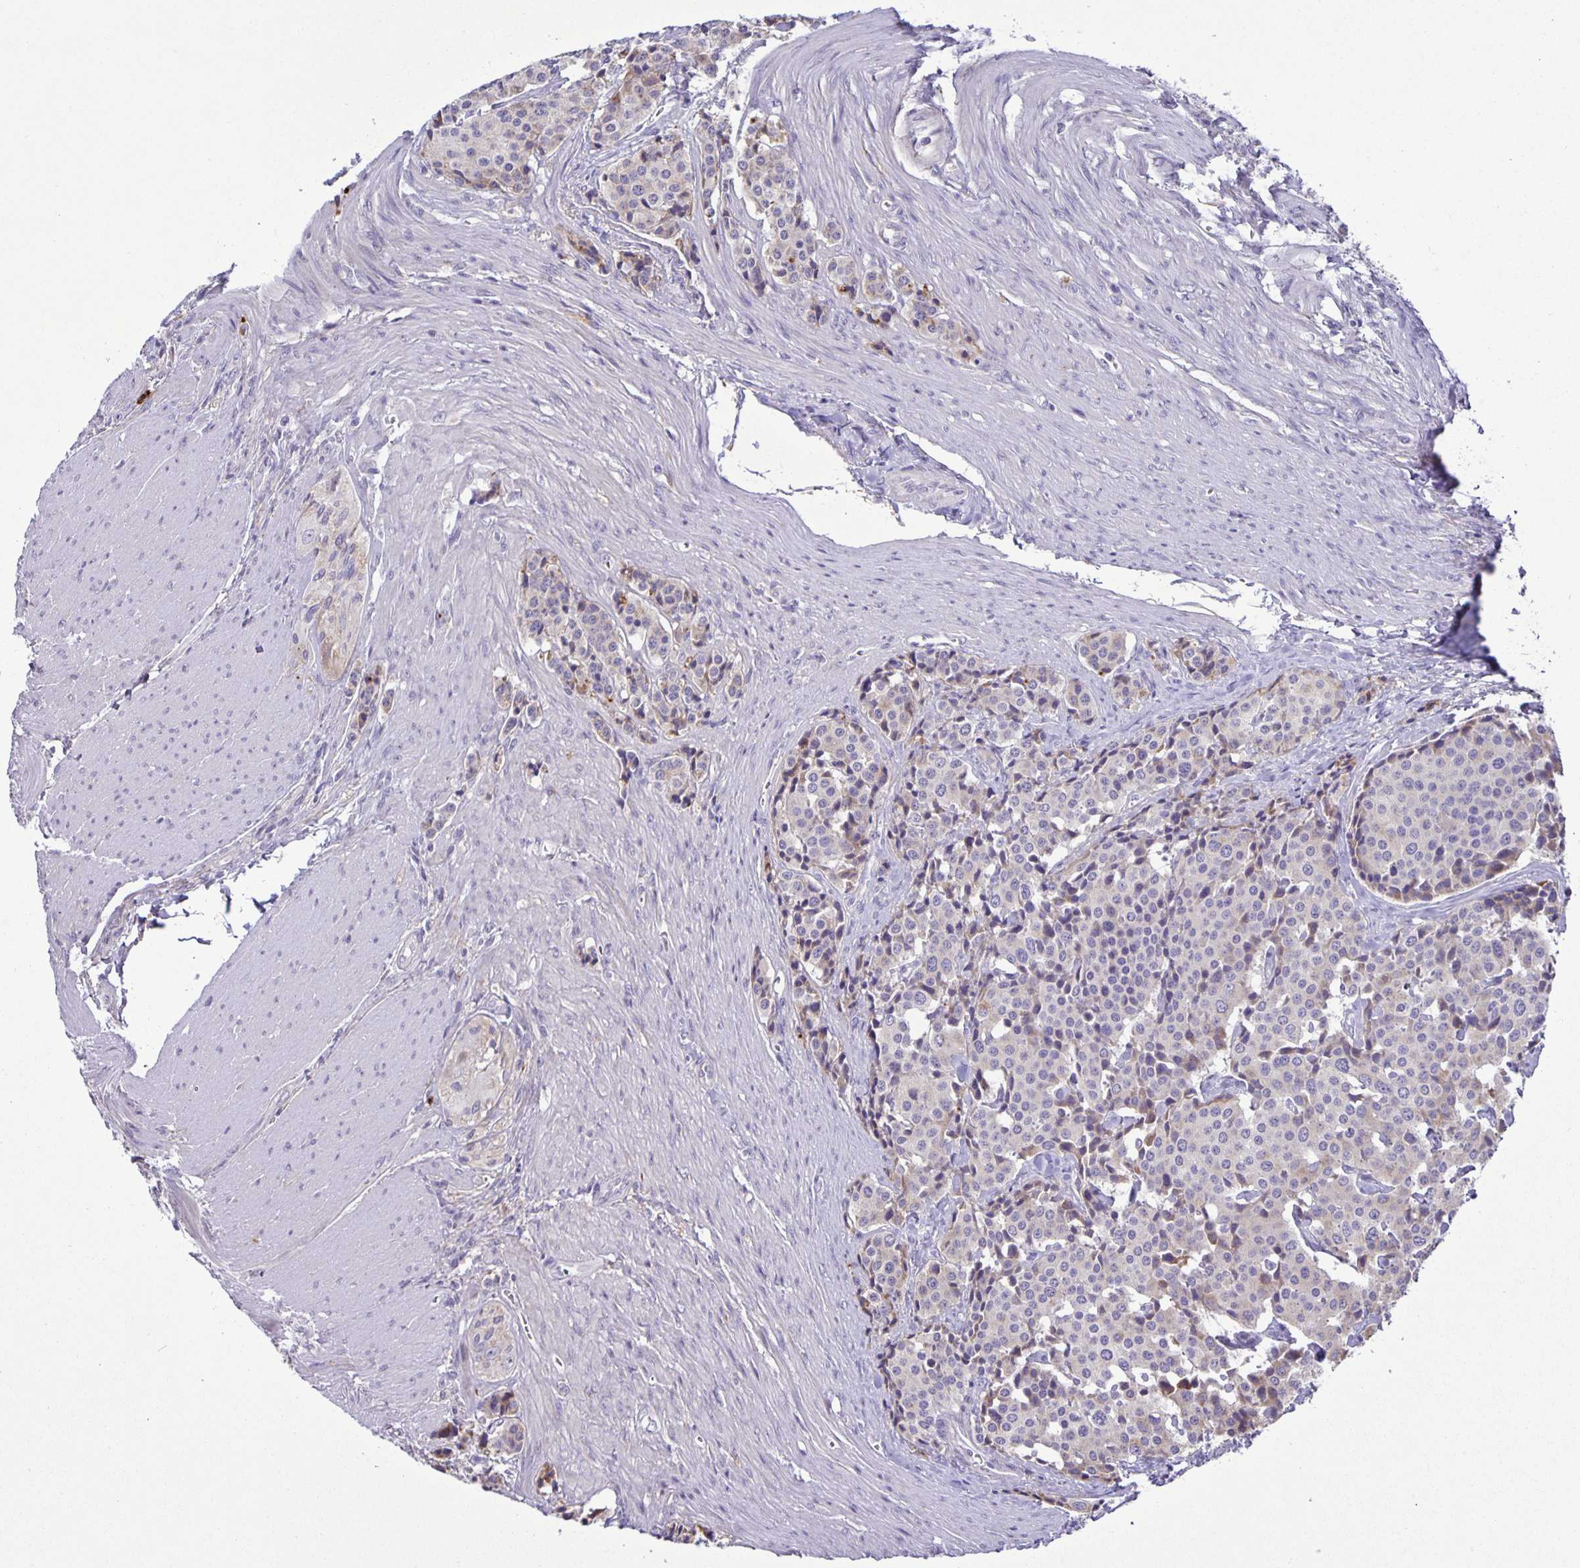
{"staining": {"intensity": "weak", "quantity": "<25%", "location": "cytoplasmic/membranous"}, "tissue": "carcinoid", "cell_type": "Tumor cells", "image_type": "cancer", "snomed": [{"axis": "morphology", "description": "Carcinoid, malignant, NOS"}, {"axis": "topography", "description": "Small intestine"}], "caption": "There is no significant expression in tumor cells of carcinoid. (Brightfield microscopy of DAB (3,3'-diaminobenzidine) IHC at high magnification).", "gene": "ADCK1", "patient": {"sex": "male", "age": 73}}